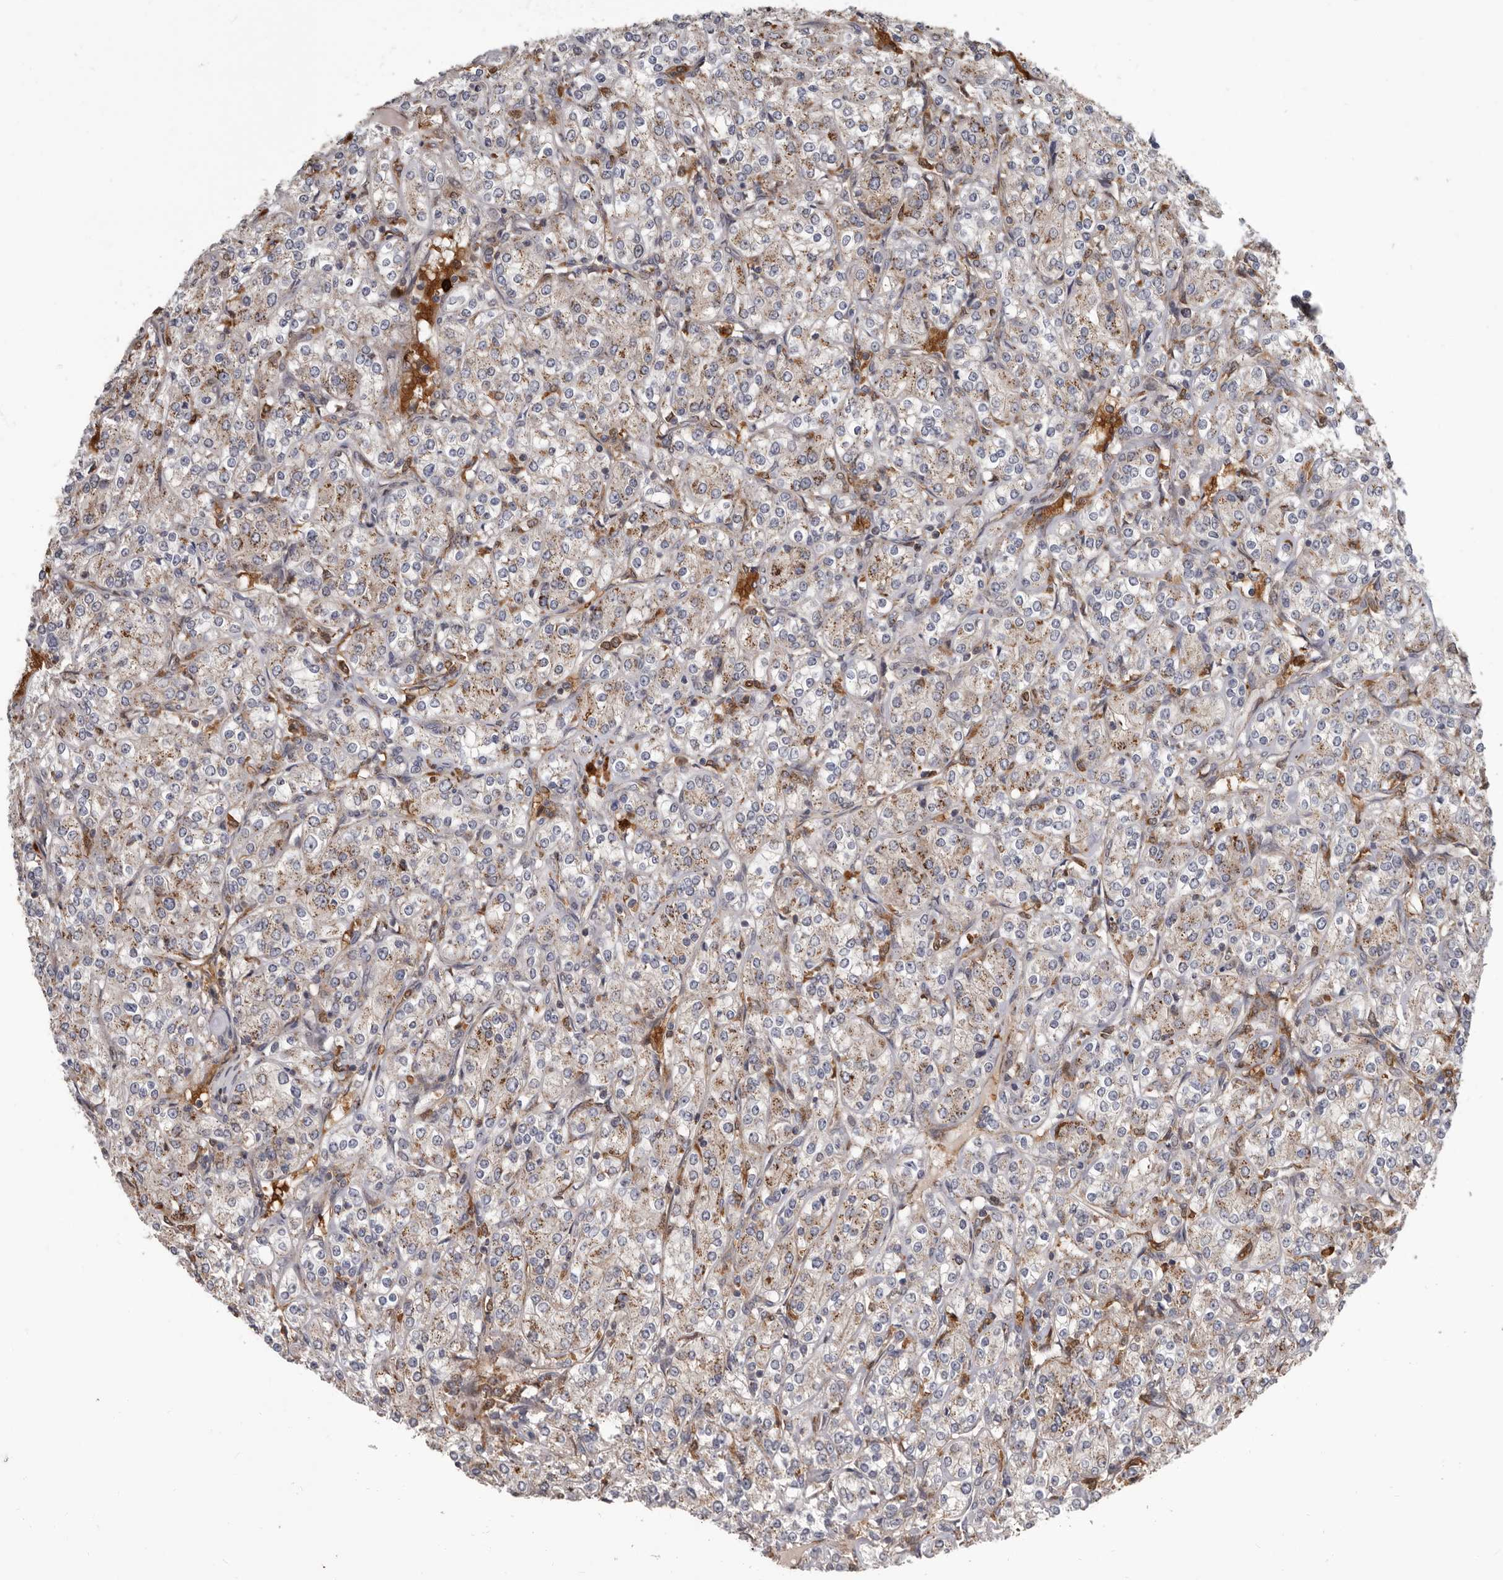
{"staining": {"intensity": "weak", "quantity": ">75%", "location": "cytoplasmic/membranous"}, "tissue": "renal cancer", "cell_type": "Tumor cells", "image_type": "cancer", "snomed": [{"axis": "morphology", "description": "Adenocarcinoma, NOS"}, {"axis": "topography", "description": "Kidney"}], "caption": "An immunohistochemistry image of tumor tissue is shown. Protein staining in brown labels weak cytoplasmic/membranous positivity in renal cancer (adenocarcinoma) within tumor cells. (brown staining indicates protein expression, while blue staining denotes nuclei).", "gene": "FGFR4", "patient": {"sex": "male", "age": 77}}